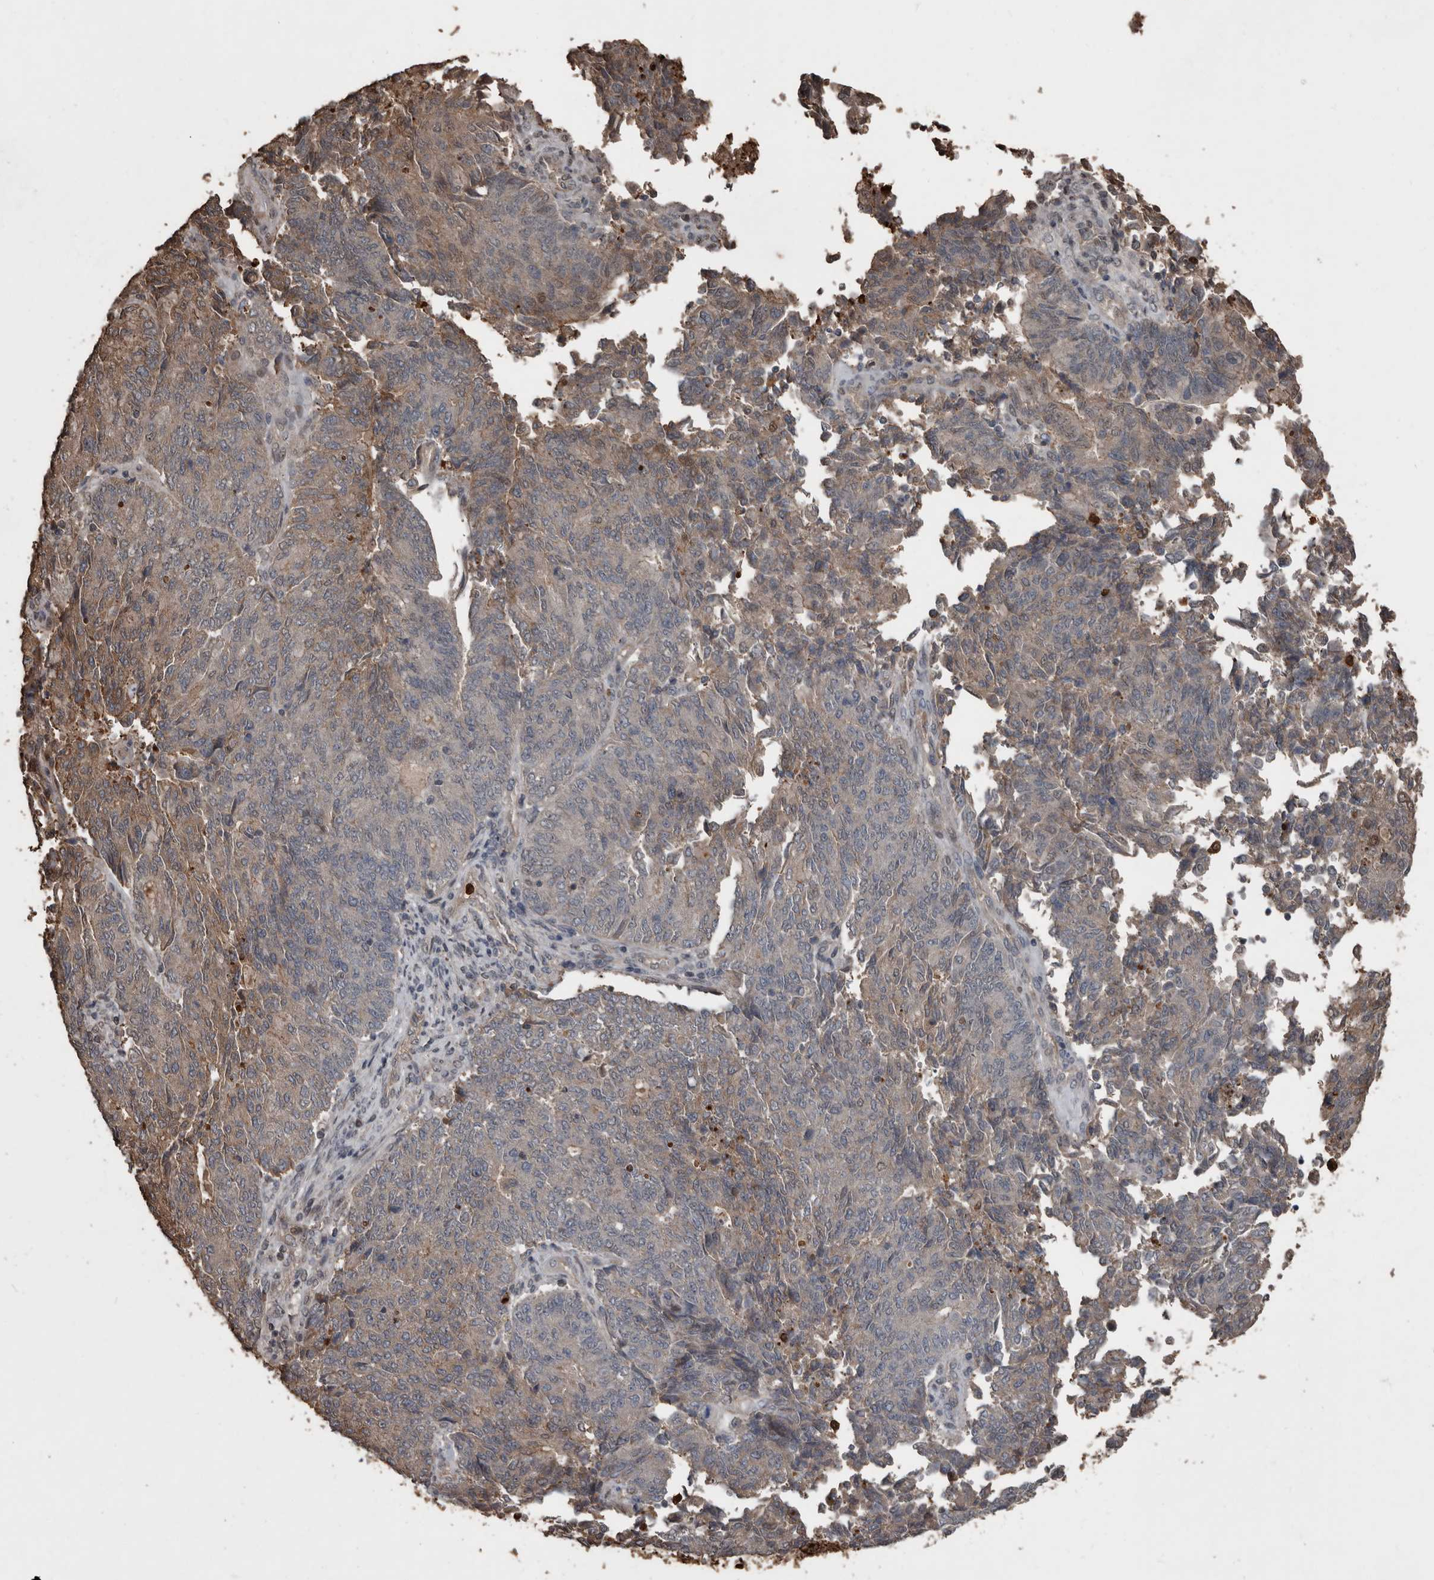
{"staining": {"intensity": "moderate", "quantity": "<25%", "location": "cytoplasmic/membranous"}, "tissue": "endometrial cancer", "cell_type": "Tumor cells", "image_type": "cancer", "snomed": [{"axis": "morphology", "description": "Adenocarcinoma, NOS"}, {"axis": "topography", "description": "Endometrium"}], "caption": "Tumor cells exhibit low levels of moderate cytoplasmic/membranous positivity in about <25% of cells in endometrial adenocarcinoma.", "gene": "FSBP", "patient": {"sex": "female", "age": 80}}